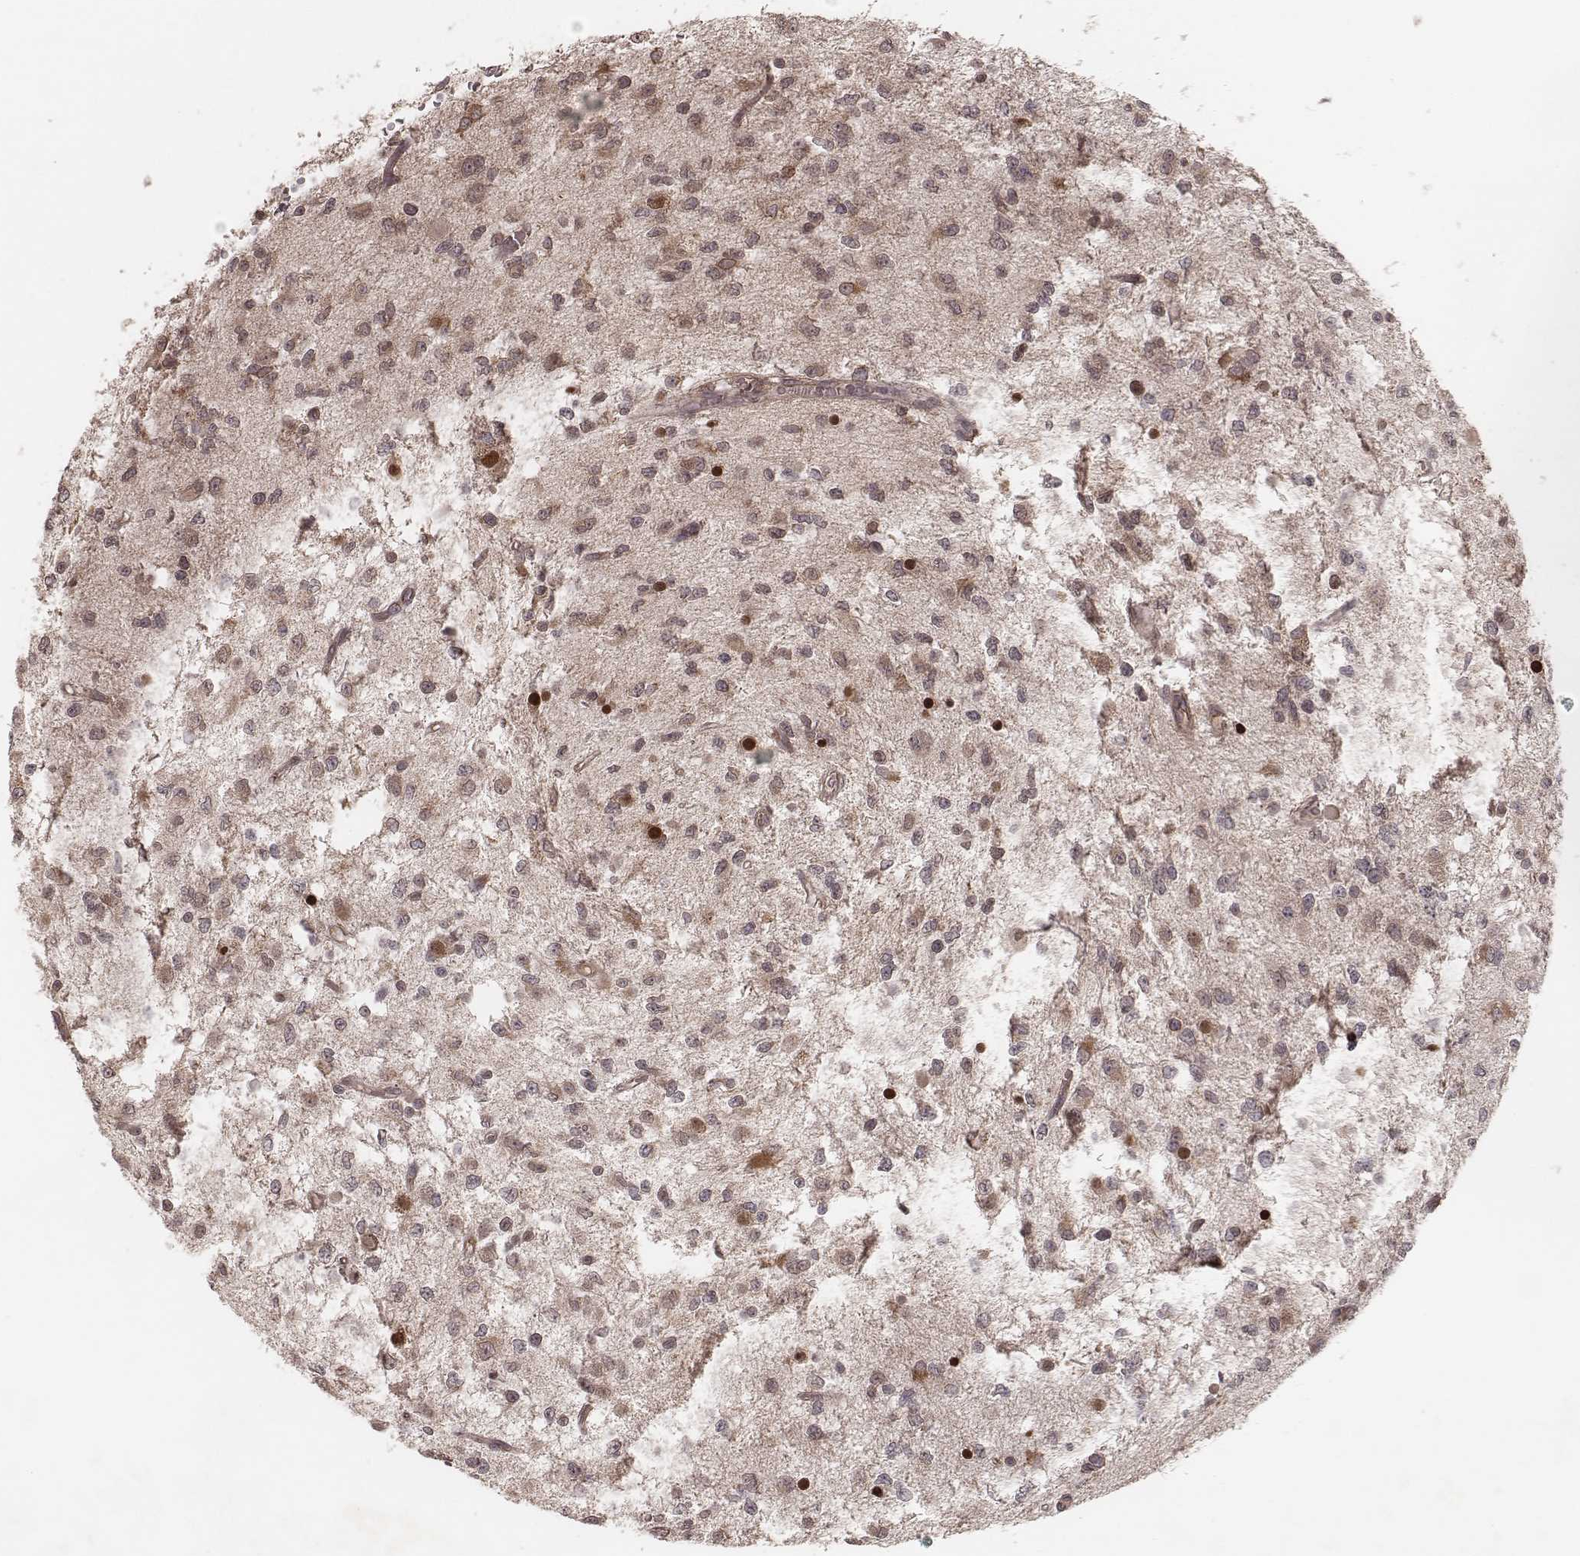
{"staining": {"intensity": "weak", "quantity": ">75%", "location": "cytoplasmic/membranous"}, "tissue": "glioma", "cell_type": "Tumor cells", "image_type": "cancer", "snomed": [{"axis": "morphology", "description": "Glioma, malignant, Low grade"}, {"axis": "topography", "description": "Brain"}], "caption": "Malignant low-grade glioma stained with DAB (3,3'-diaminobenzidine) immunohistochemistry demonstrates low levels of weak cytoplasmic/membranous expression in approximately >75% of tumor cells. (DAB IHC with brightfield microscopy, high magnification).", "gene": "MYO19", "patient": {"sex": "female", "age": 45}}